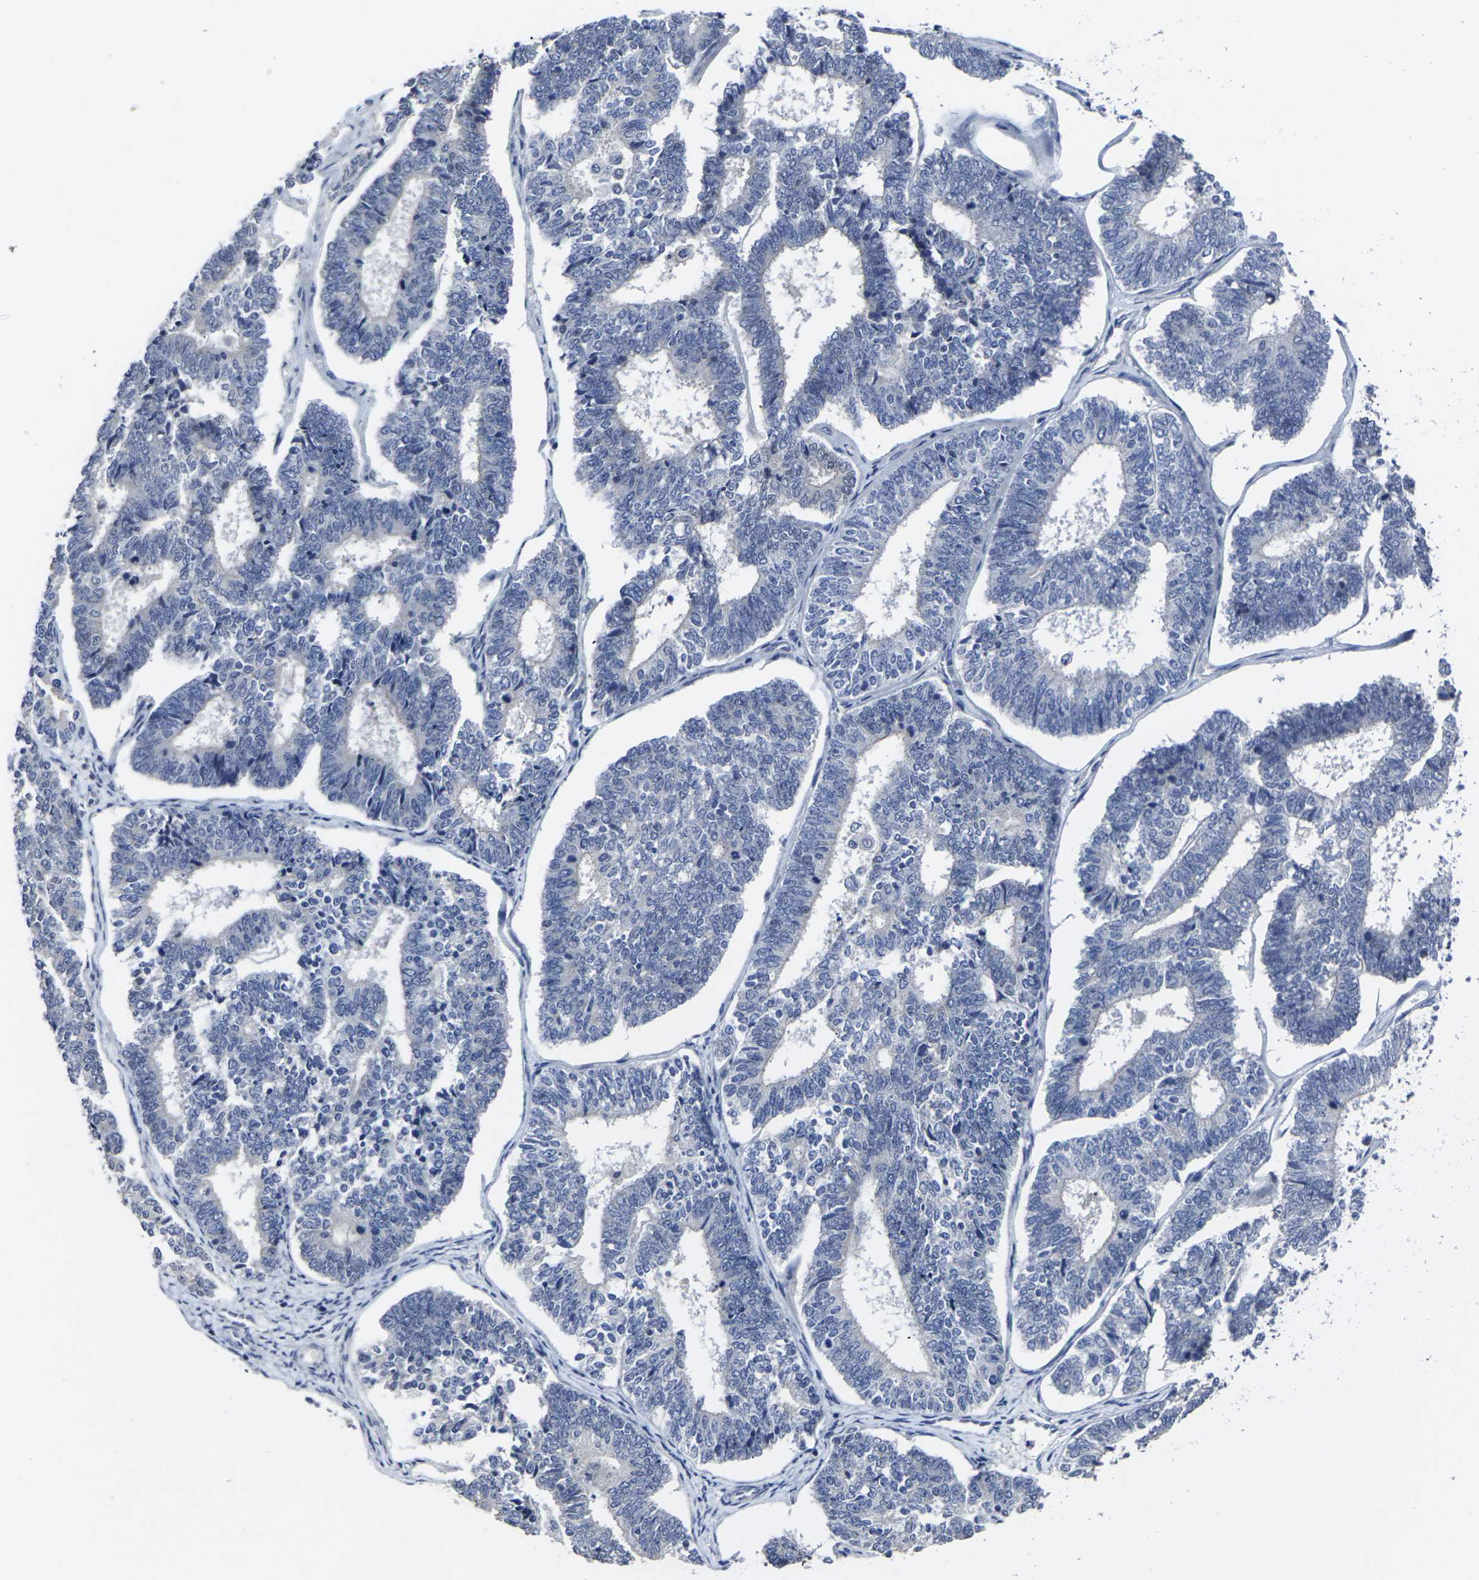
{"staining": {"intensity": "negative", "quantity": "none", "location": "none"}, "tissue": "endometrial cancer", "cell_type": "Tumor cells", "image_type": "cancer", "snomed": [{"axis": "morphology", "description": "Adenocarcinoma, NOS"}, {"axis": "topography", "description": "Endometrium"}], "caption": "Immunohistochemical staining of human endometrial adenocarcinoma displays no significant expression in tumor cells.", "gene": "MSANTD4", "patient": {"sex": "female", "age": 70}}